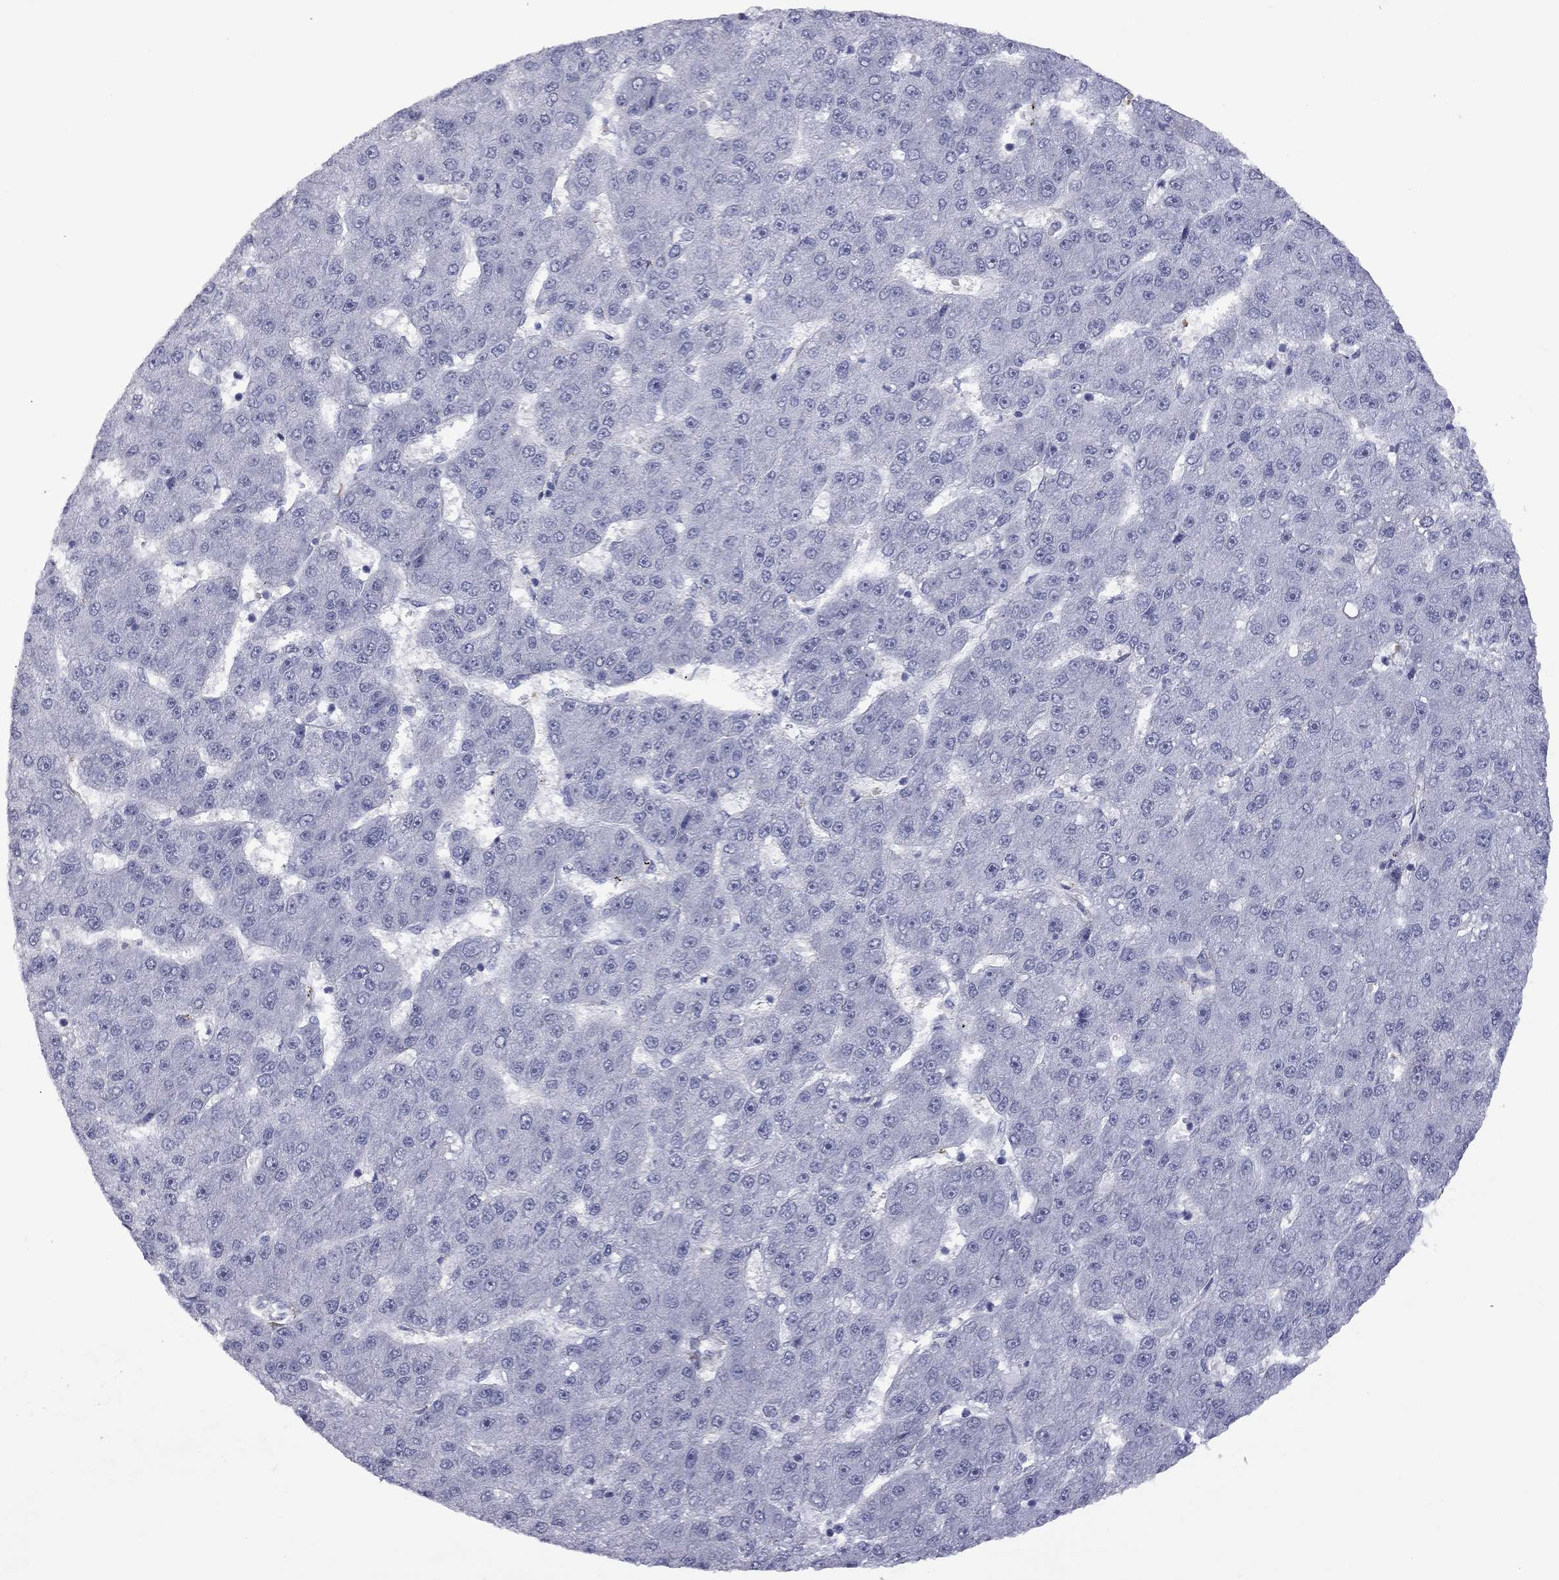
{"staining": {"intensity": "negative", "quantity": "none", "location": "none"}, "tissue": "liver cancer", "cell_type": "Tumor cells", "image_type": "cancer", "snomed": [{"axis": "morphology", "description": "Carcinoma, Hepatocellular, NOS"}, {"axis": "topography", "description": "Liver"}], "caption": "This is a histopathology image of immunohistochemistry staining of liver cancer (hepatocellular carcinoma), which shows no expression in tumor cells. Brightfield microscopy of IHC stained with DAB (3,3'-diaminobenzidine) (brown) and hematoxylin (blue), captured at high magnification.", "gene": "GSG1L", "patient": {"sex": "male", "age": 67}}